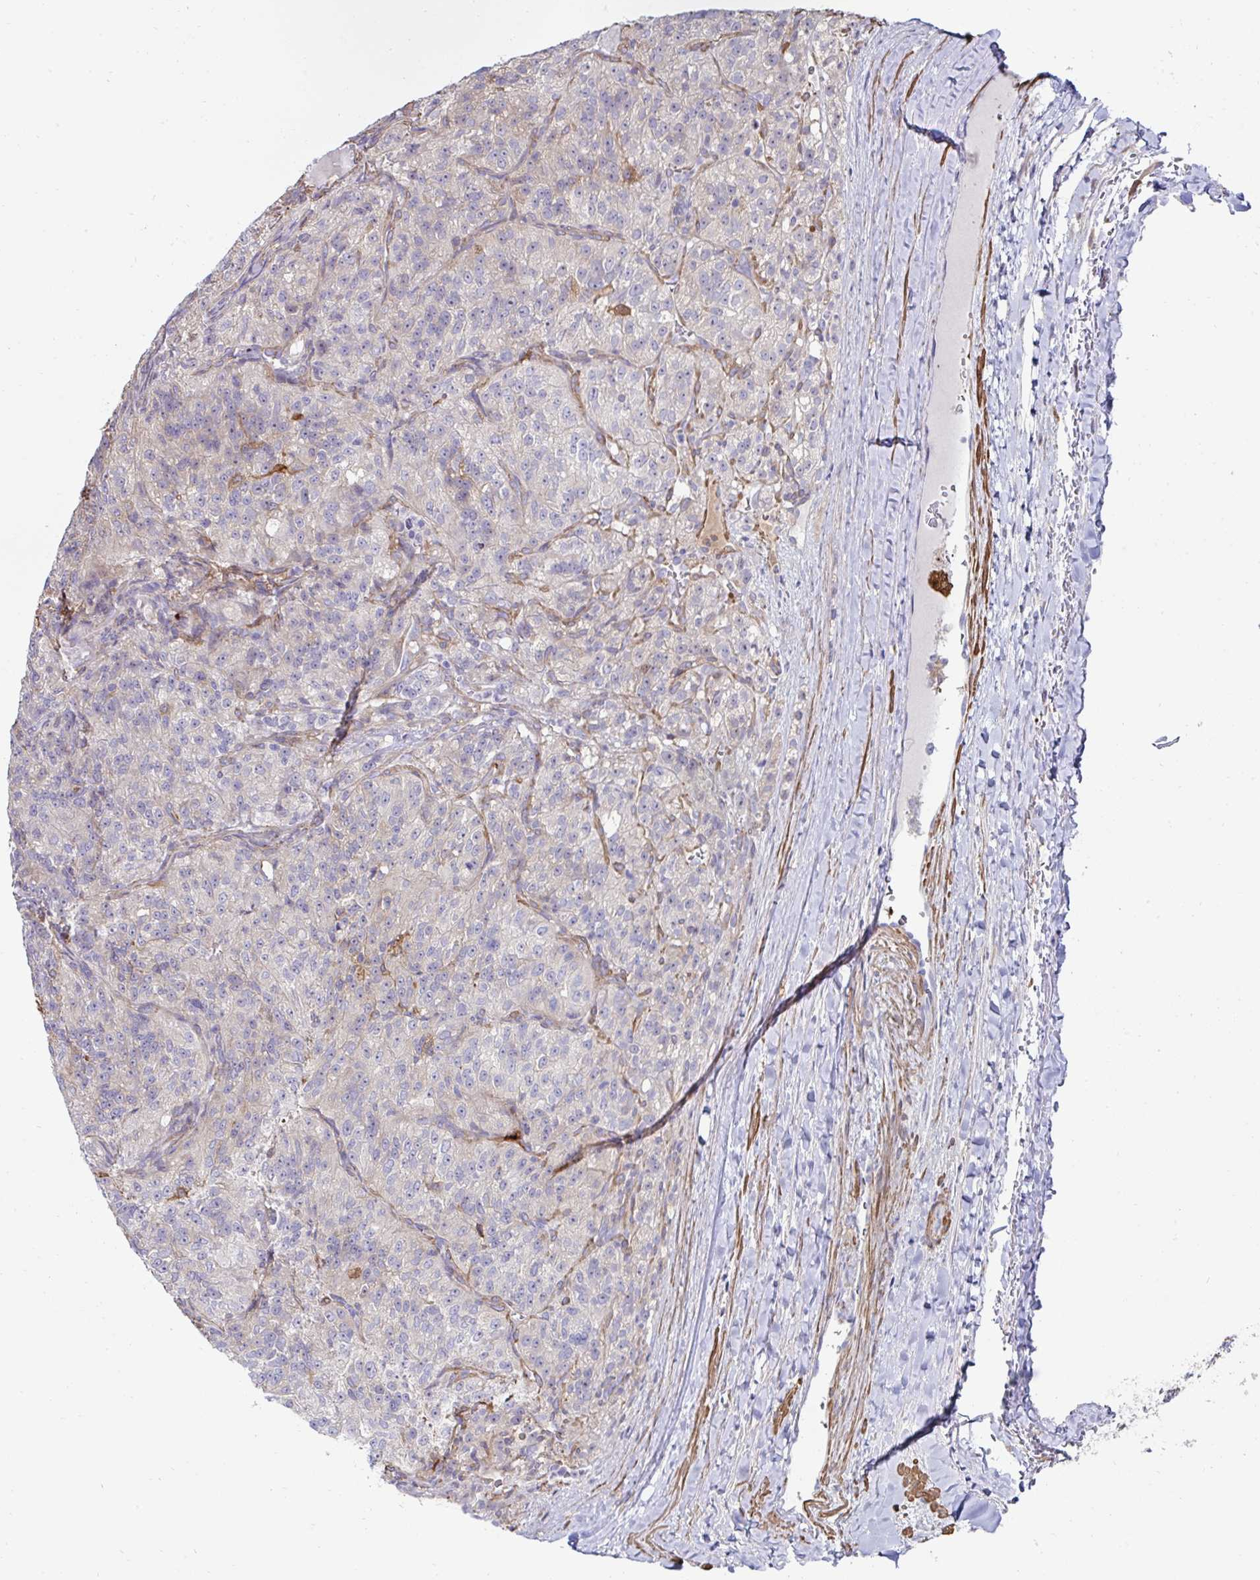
{"staining": {"intensity": "weak", "quantity": "25%-75%", "location": "cytoplasmic/membranous"}, "tissue": "renal cancer", "cell_type": "Tumor cells", "image_type": "cancer", "snomed": [{"axis": "morphology", "description": "Adenocarcinoma, NOS"}, {"axis": "topography", "description": "Kidney"}], "caption": "There is low levels of weak cytoplasmic/membranous expression in tumor cells of renal cancer, as demonstrated by immunohistochemical staining (brown color).", "gene": "FBXL13", "patient": {"sex": "female", "age": 63}}